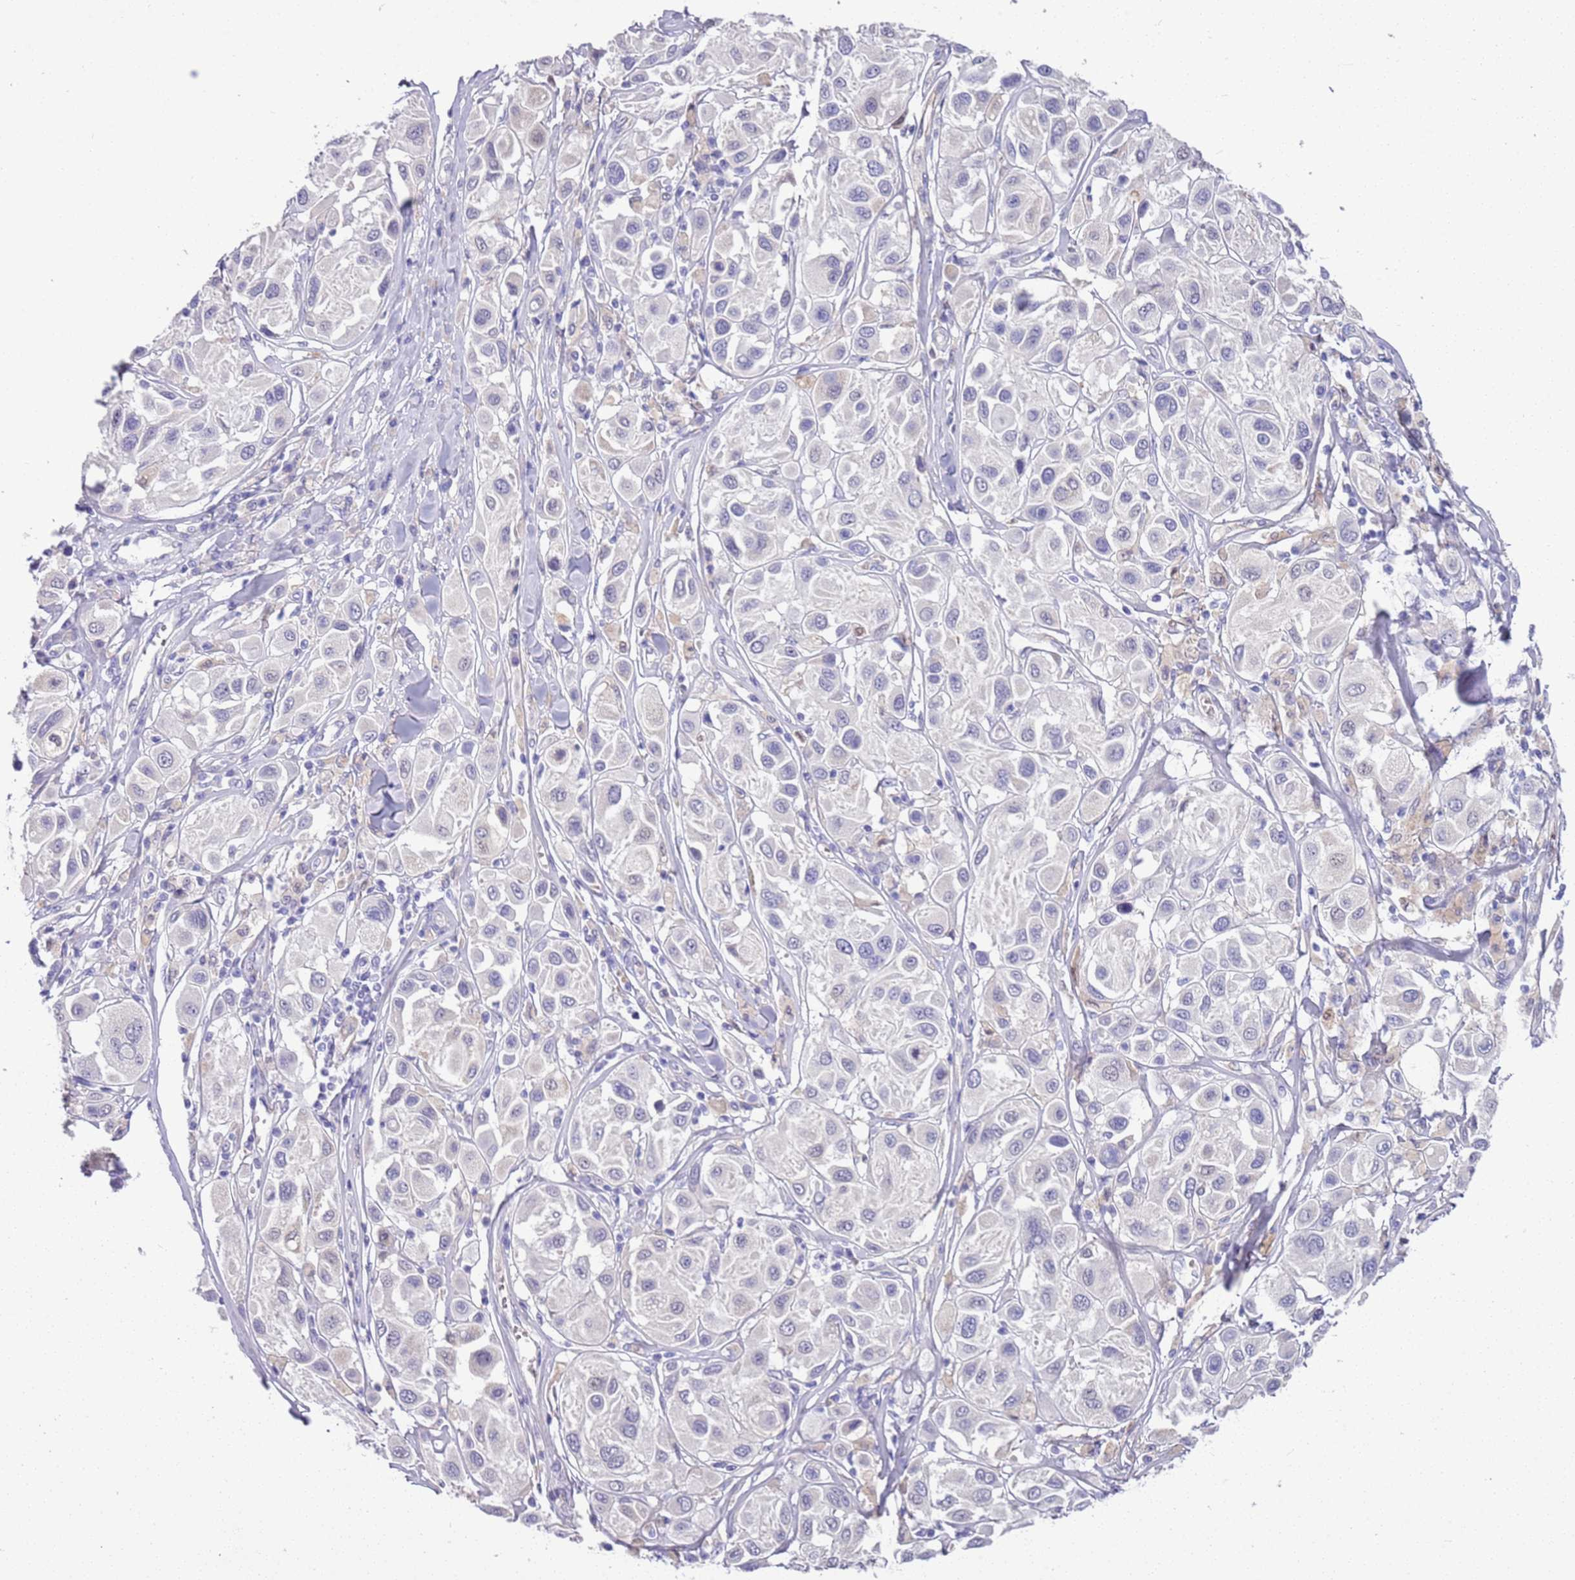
{"staining": {"intensity": "negative", "quantity": "none", "location": "none"}, "tissue": "melanoma", "cell_type": "Tumor cells", "image_type": "cancer", "snomed": [{"axis": "morphology", "description": "Malignant melanoma, Metastatic site"}, {"axis": "topography", "description": "Skin"}], "caption": "Human malignant melanoma (metastatic site) stained for a protein using immunohistochemistry demonstrates no expression in tumor cells.", "gene": "BRMS1L", "patient": {"sex": "male", "age": 41}}